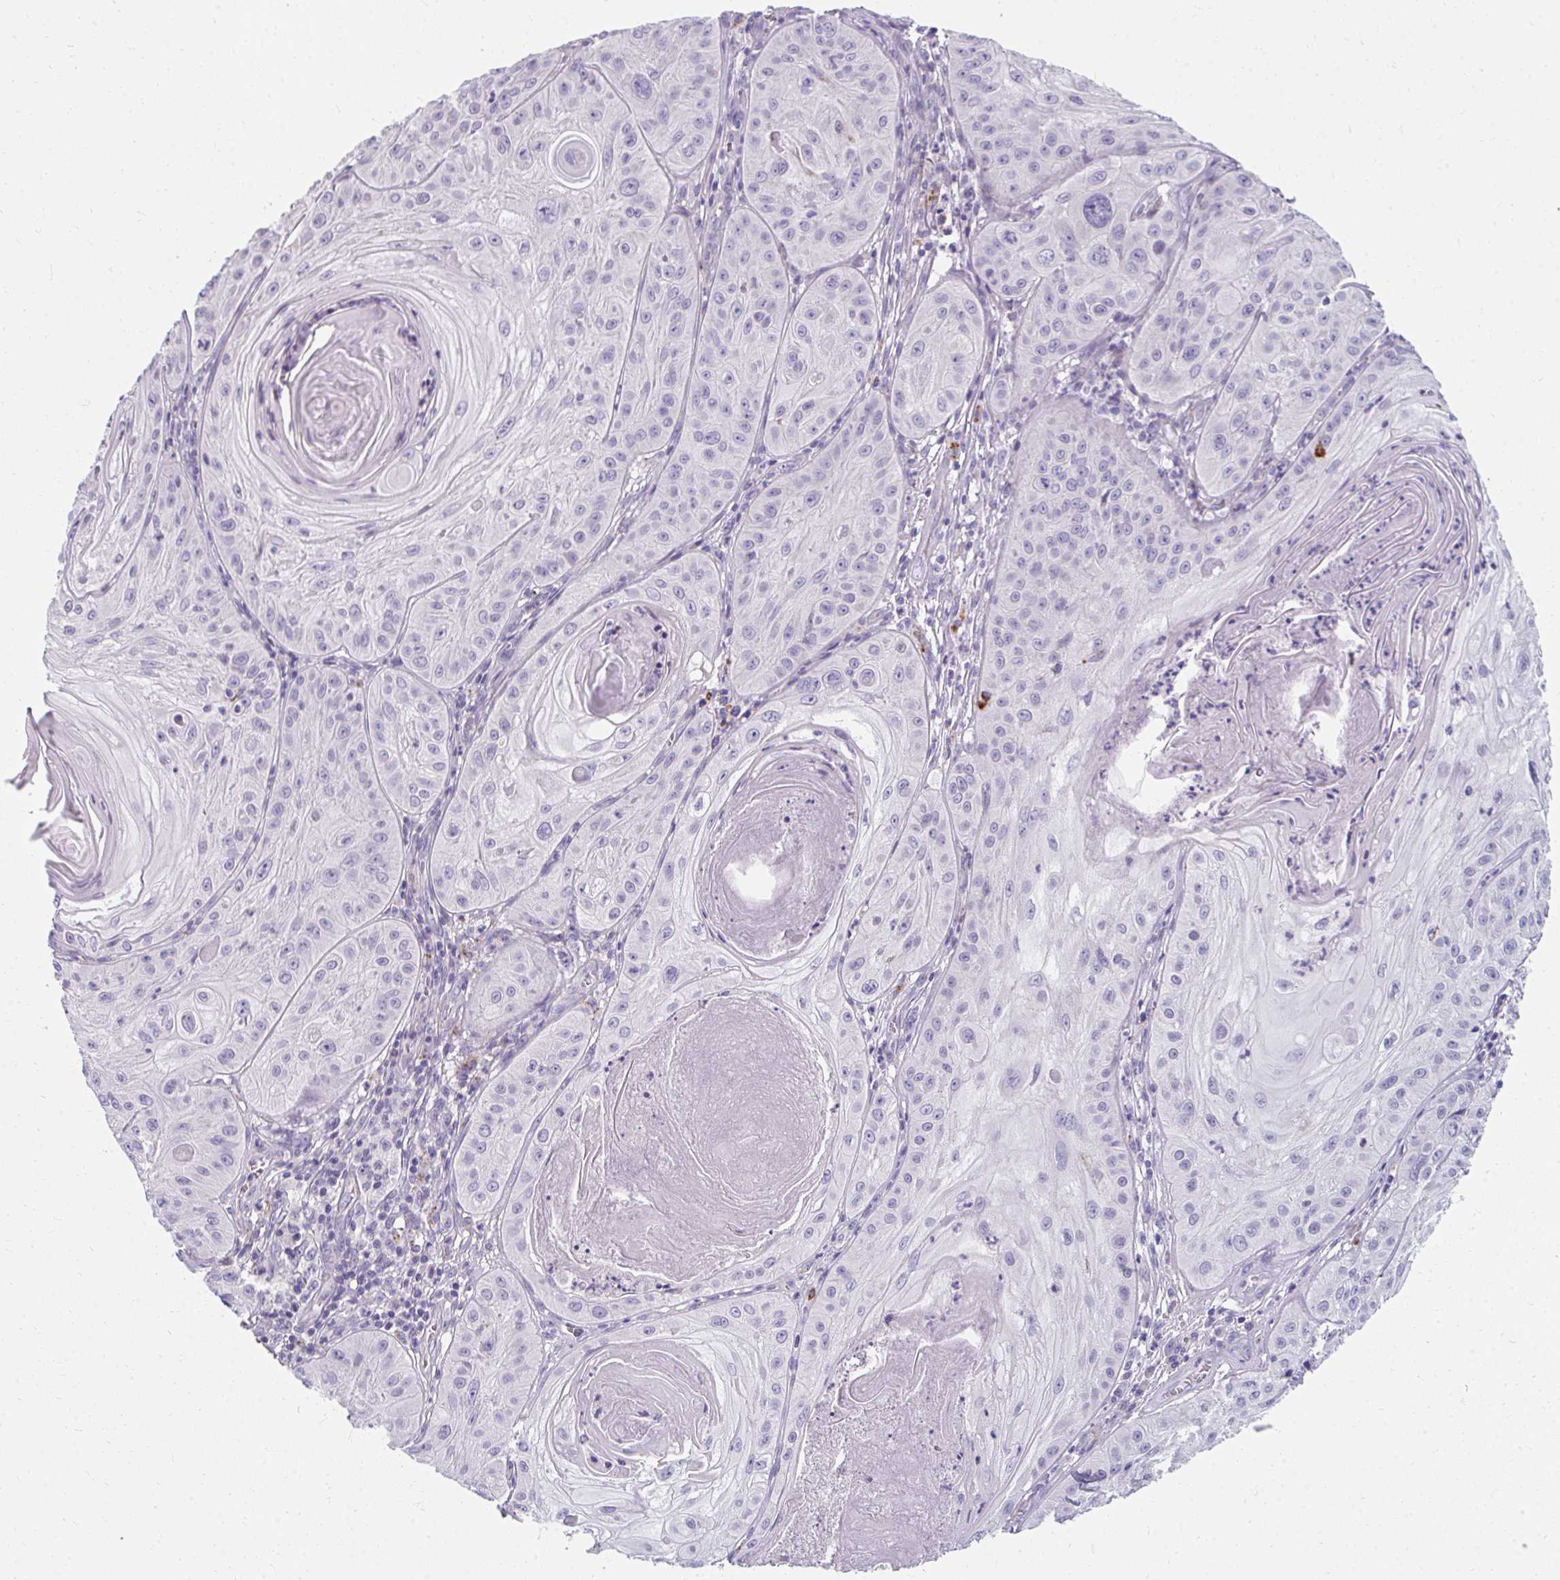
{"staining": {"intensity": "negative", "quantity": "none", "location": "none"}, "tissue": "skin cancer", "cell_type": "Tumor cells", "image_type": "cancer", "snomed": [{"axis": "morphology", "description": "Squamous cell carcinoma, NOS"}, {"axis": "topography", "description": "Skin"}], "caption": "Immunohistochemistry (IHC) image of neoplastic tissue: human squamous cell carcinoma (skin) stained with DAB displays no significant protein positivity in tumor cells.", "gene": "EIF1AD", "patient": {"sex": "male", "age": 85}}